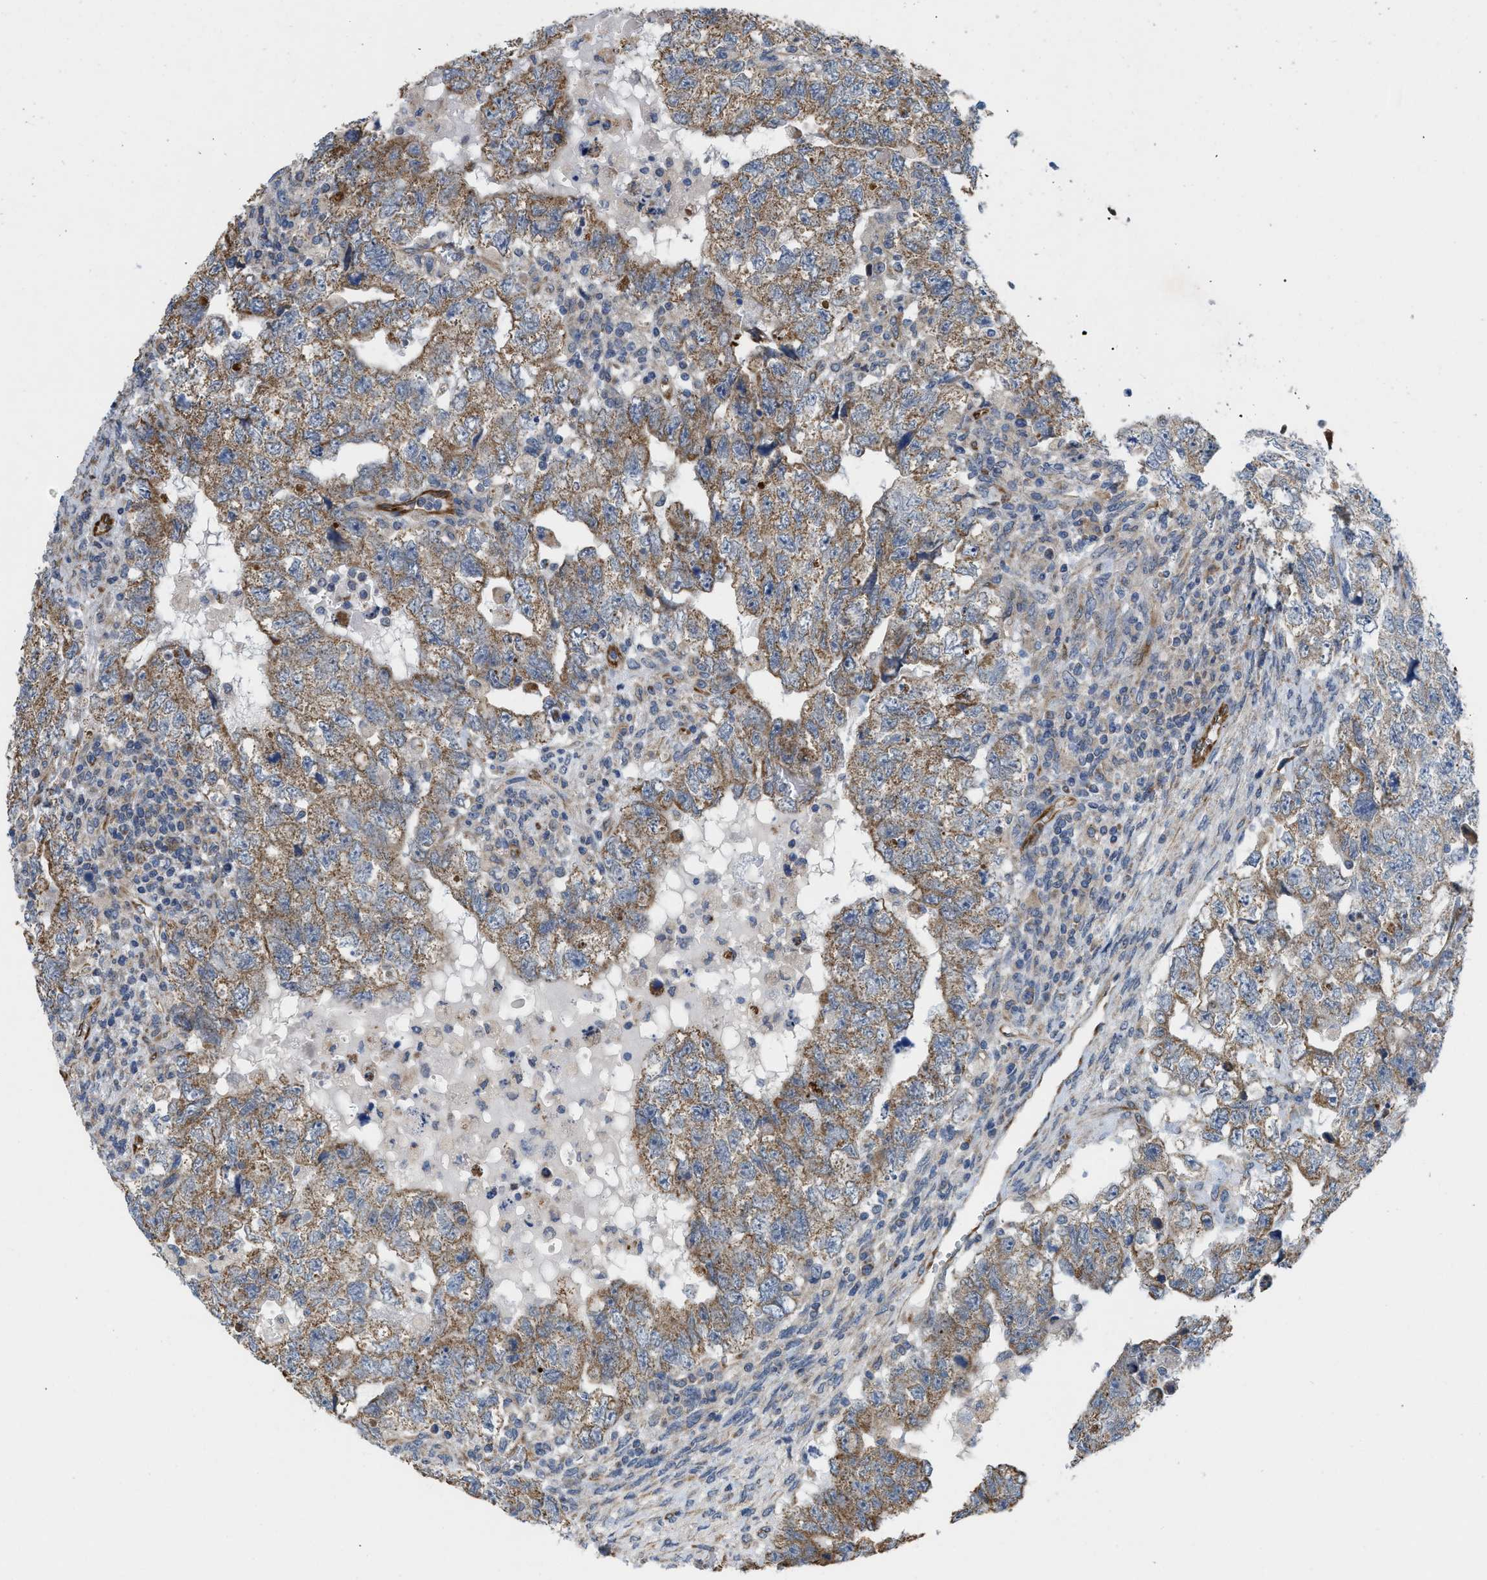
{"staining": {"intensity": "moderate", "quantity": ">75%", "location": "cytoplasmic/membranous"}, "tissue": "testis cancer", "cell_type": "Tumor cells", "image_type": "cancer", "snomed": [{"axis": "morphology", "description": "Carcinoma, Embryonal, NOS"}, {"axis": "topography", "description": "Testis"}], "caption": "Protein staining shows moderate cytoplasmic/membranous staining in about >75% of tumor cells in testis embryonal carcinoma. (DAB (3,3'-diaminobenzidine) IHC with brightfield microscopy, high magnification).", "gene": "EOGT", "patient": {"sex": "male", "age": 36}}